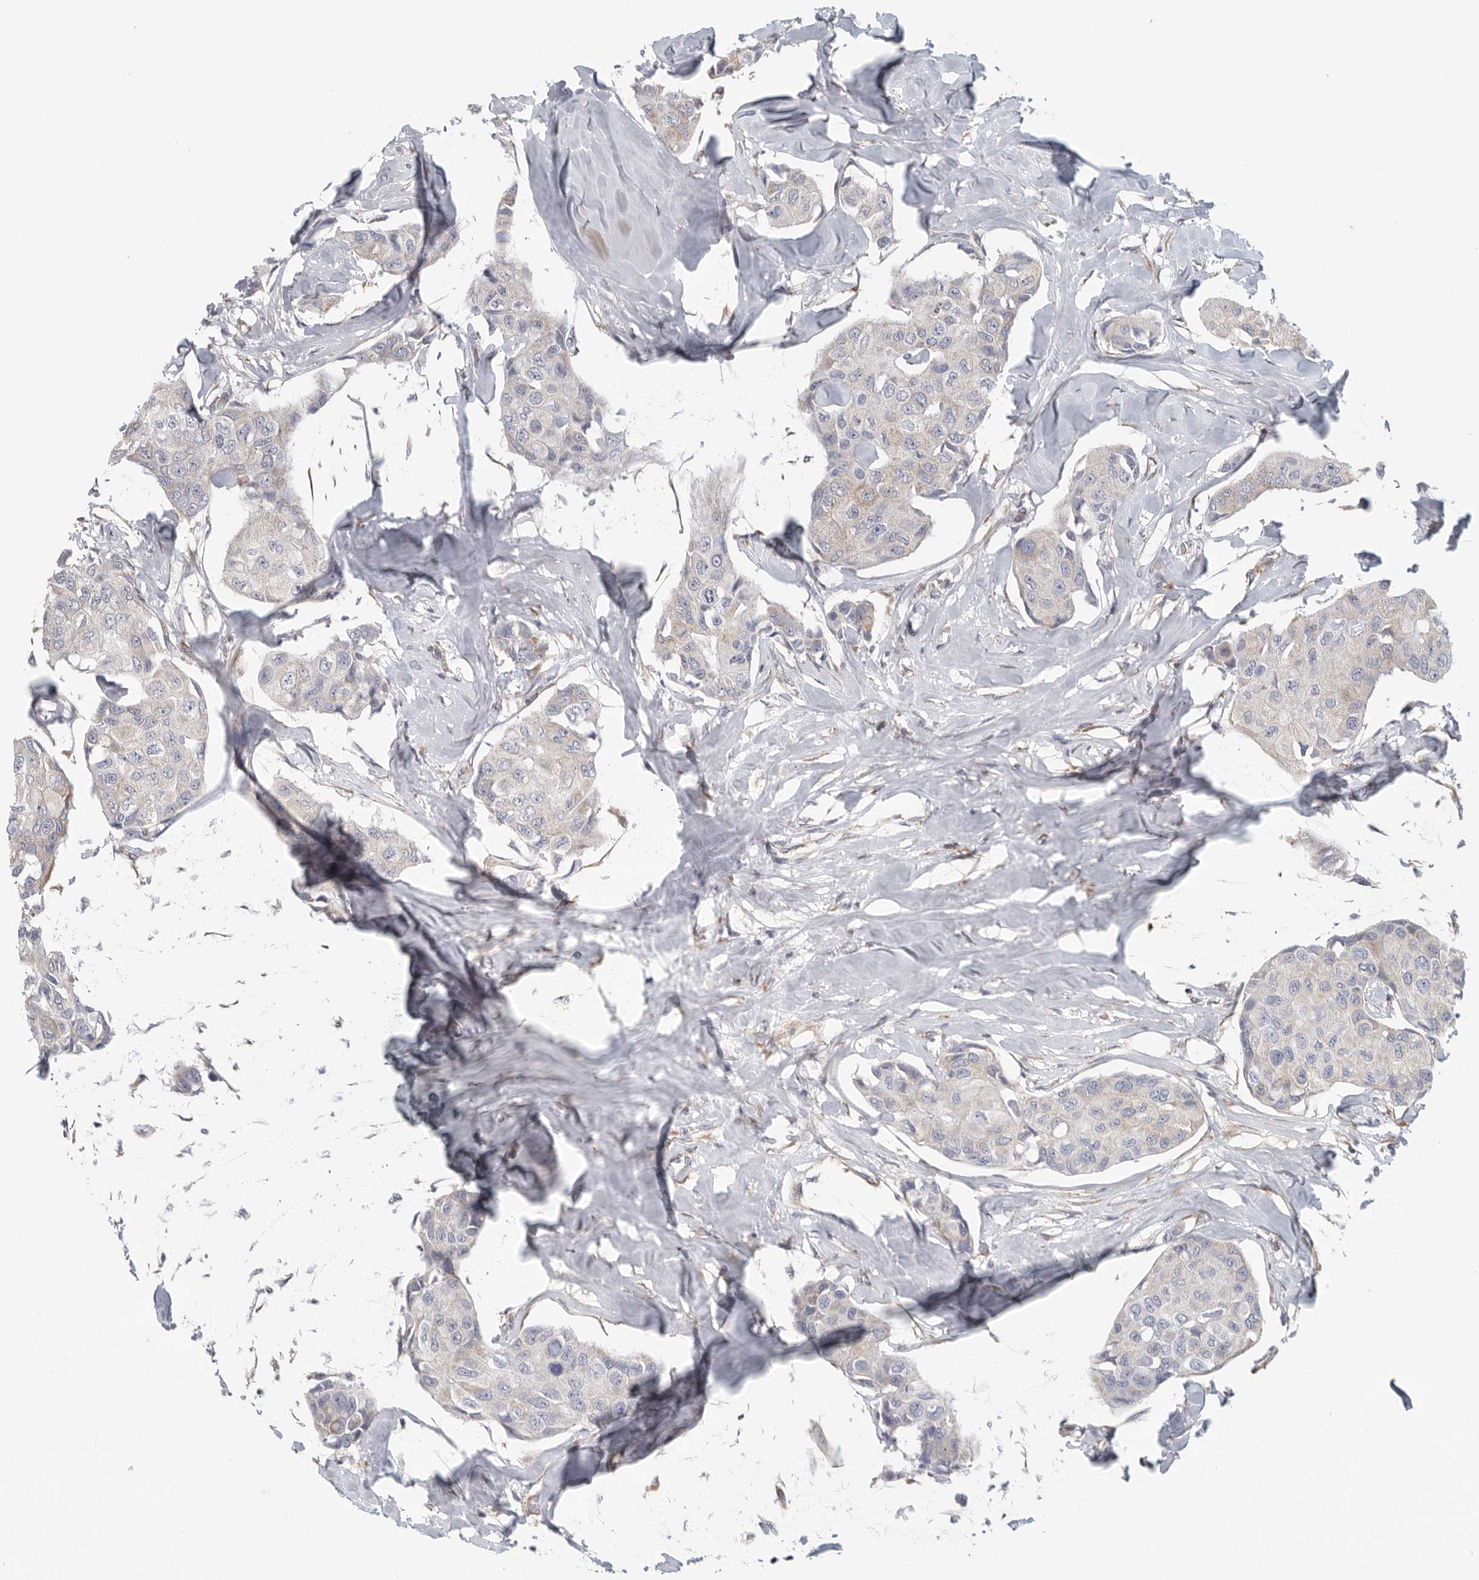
{"staining": {"intensity": "negative", "quantity": "none", "location": "none"}, "tissue": "breast cancer", "cell_type": "Tumor cells", "image_type": "cancer", "snomed": [{"axis": "morphology", "description": "Duct carcinoma"}, {"axis": "topography", "description": "Breast"}], "caption": "This is an IHC photomicrograph of breast intraductal carcinoma. There is no positivity in tumor cells.", "gene": "FKBP8", "patient": {"sex": "female", "age": 80}}